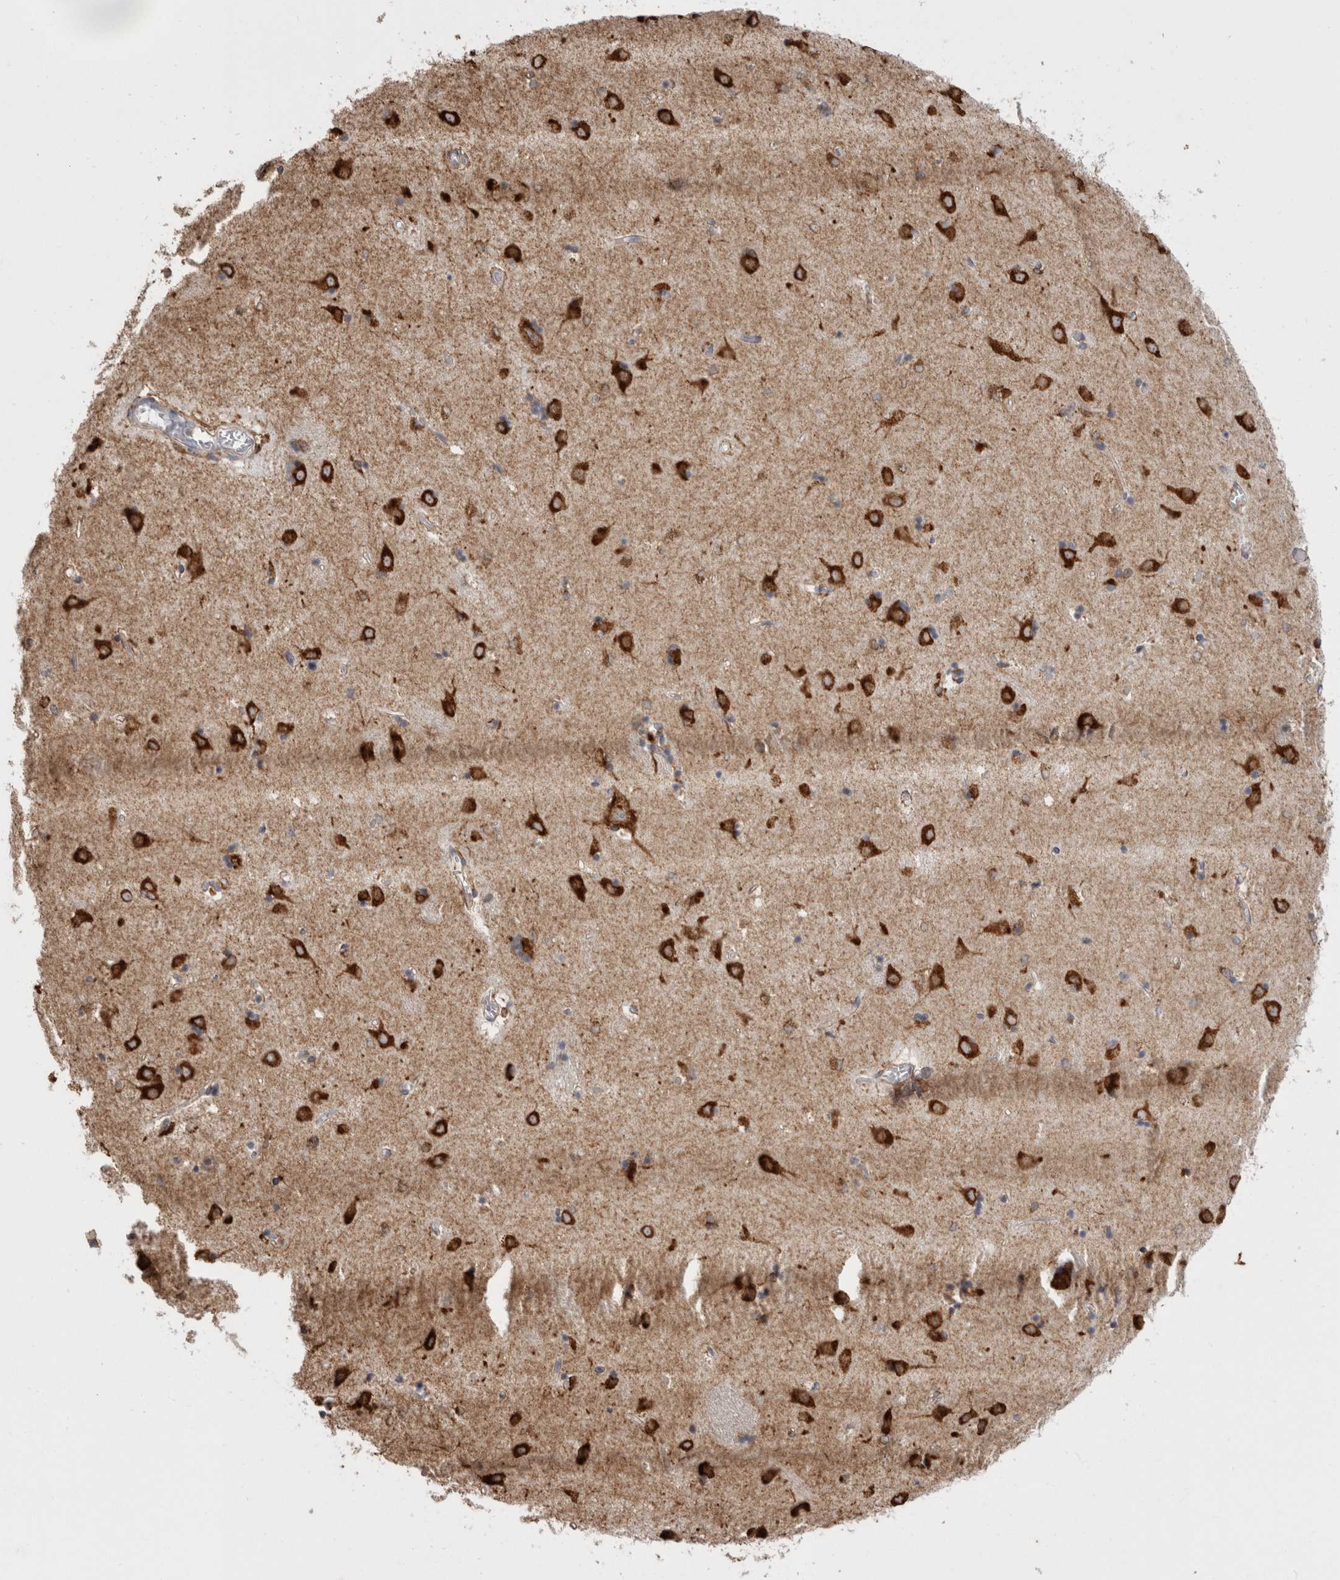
{"staining": {"intensity": "moderate", "quantity": "<25%", "location": "cytoplasmic/membranous"}, "tissue": "caudate", "cell_type": "Glial cells", "image_type": "normal", "snomed": [{"axis": "morphology", "description": "Normal tissue, NOS"}, {"axis": "topography", "description": "Lateral ventricle wall"}], "caption": "IHC image of benign human caudate stained for a protein (brown), which demonstrates low levels of moderate cytoplasmic/membranous staining in about <25% of glial cells.", "gene": "LRPAP1", "patient": {"sex": "male", "age": 45}}